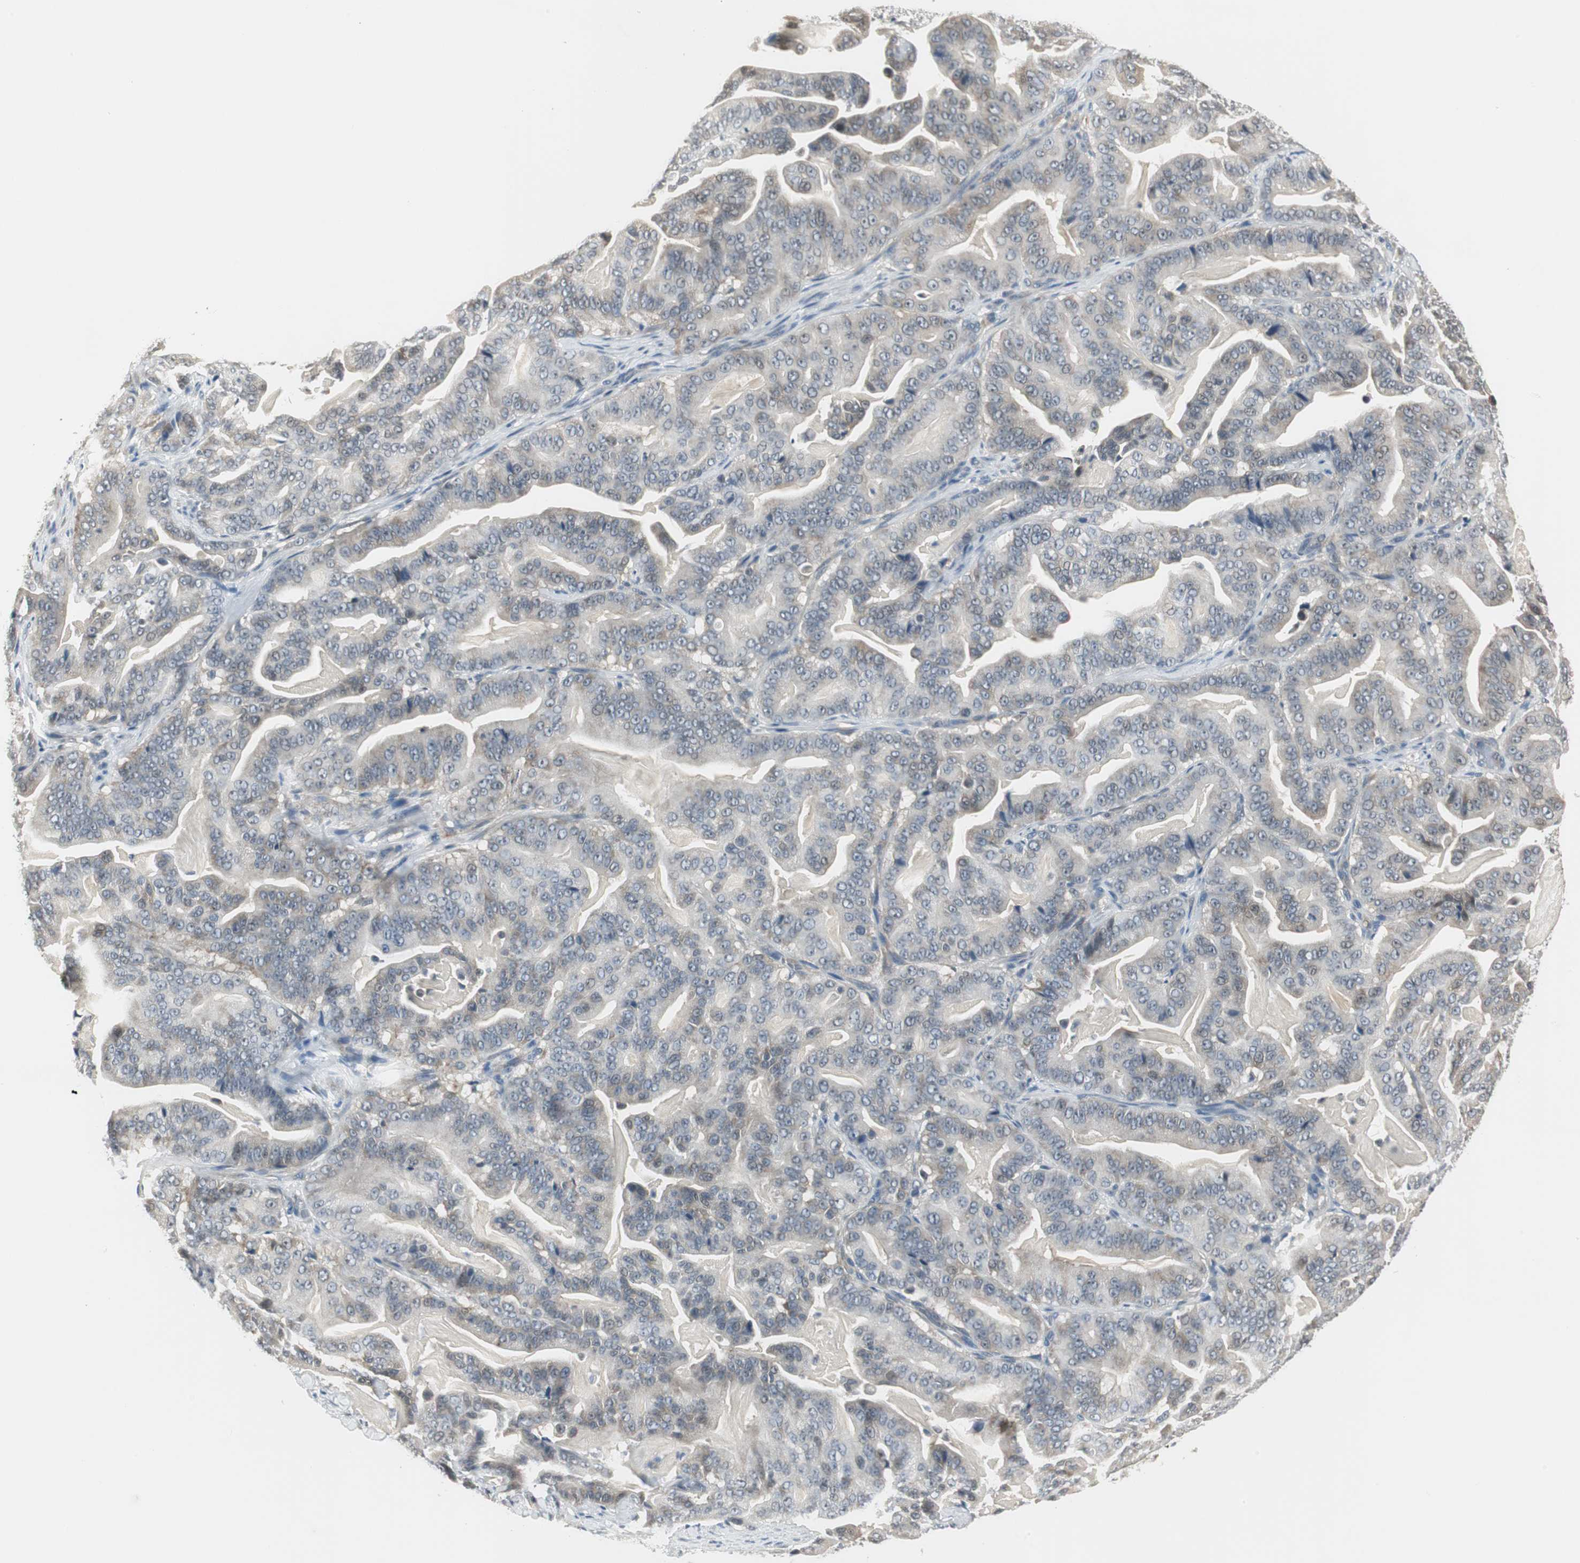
{"staining": {"intensity": "weak", "quantity": "25%-75%", "location": "cytoplasmic/membranous"}, "tissue": "pancreatic cancer", "cell_type": "Tumor cells", "image_type": "cancer", "snomed": [{"axis": "morphology", "description": "Adenocarcinoma, NOS"}, {"axis": "topography", "description": "Pancreas"}], "caption": "Immunohistochemical staining of human pancreatic adenocarcinoma demonstrates low levels of weak cytoplasmic/membranous staining in approximately 25%-75% of tumor cells.", "gene": "CCT5", "patient": {"sex": "male", "age": 63}}